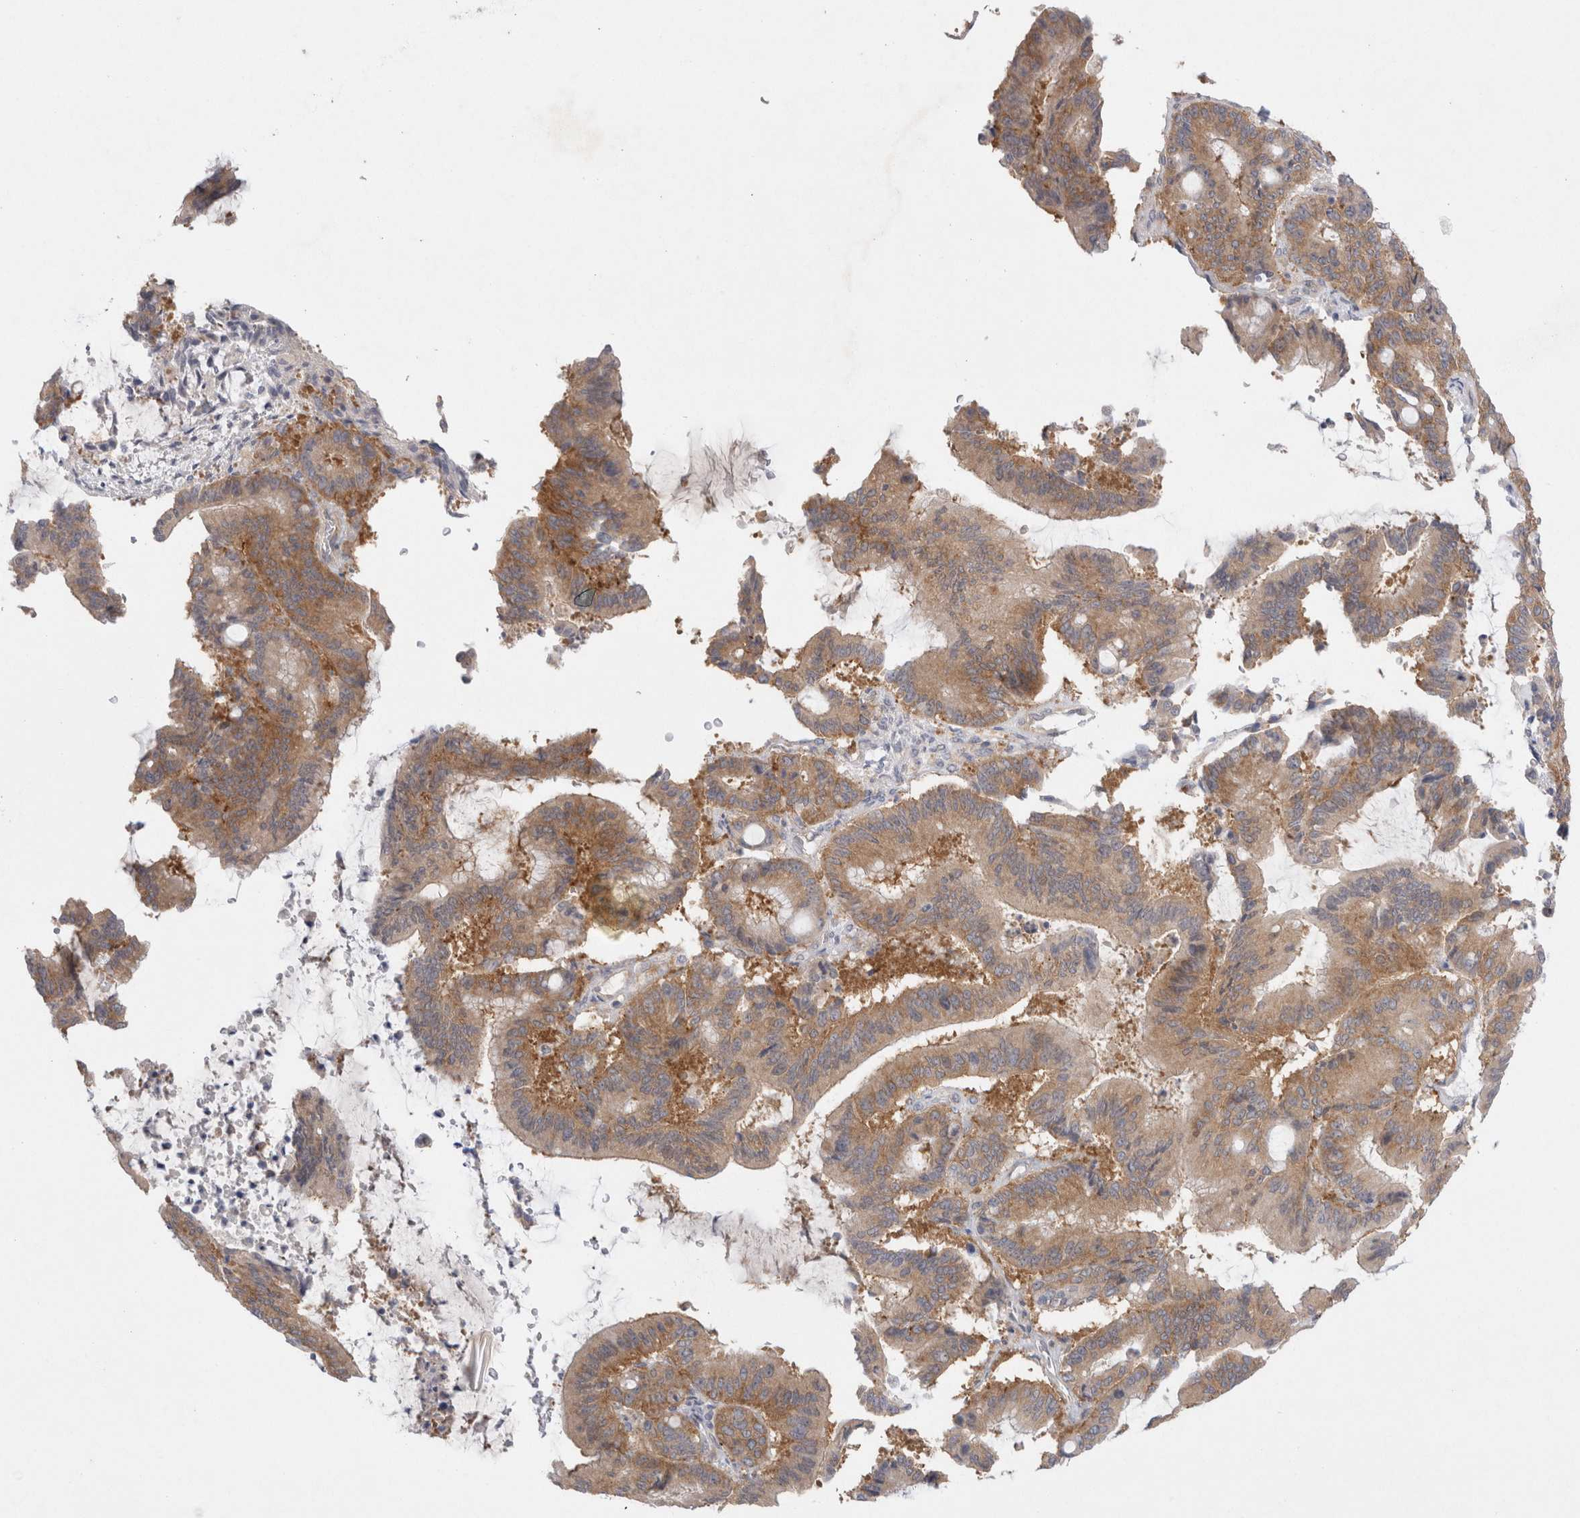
{"staining": {"intensity": "moderate", "quantity": ">75%", "location": "cytoplasmic/membranous"}, "tissue": "liver cancer", "cell_type": "Tumor cells", "image_type": "cancer", "snomed": [{"axis": "morphology", "description": "Cholangiocarcinoma"}, {"axis": "topography", "description": "Liver"}], "caption": "This is a micrograph of immunohistochemistry staining of liver cholangiocarcinoma, which shows moderate expression in the cytoplasmic/membranous of tumor cells.", "gene": "WIPF2", "patient": {"sex": "female", "age": 73}}